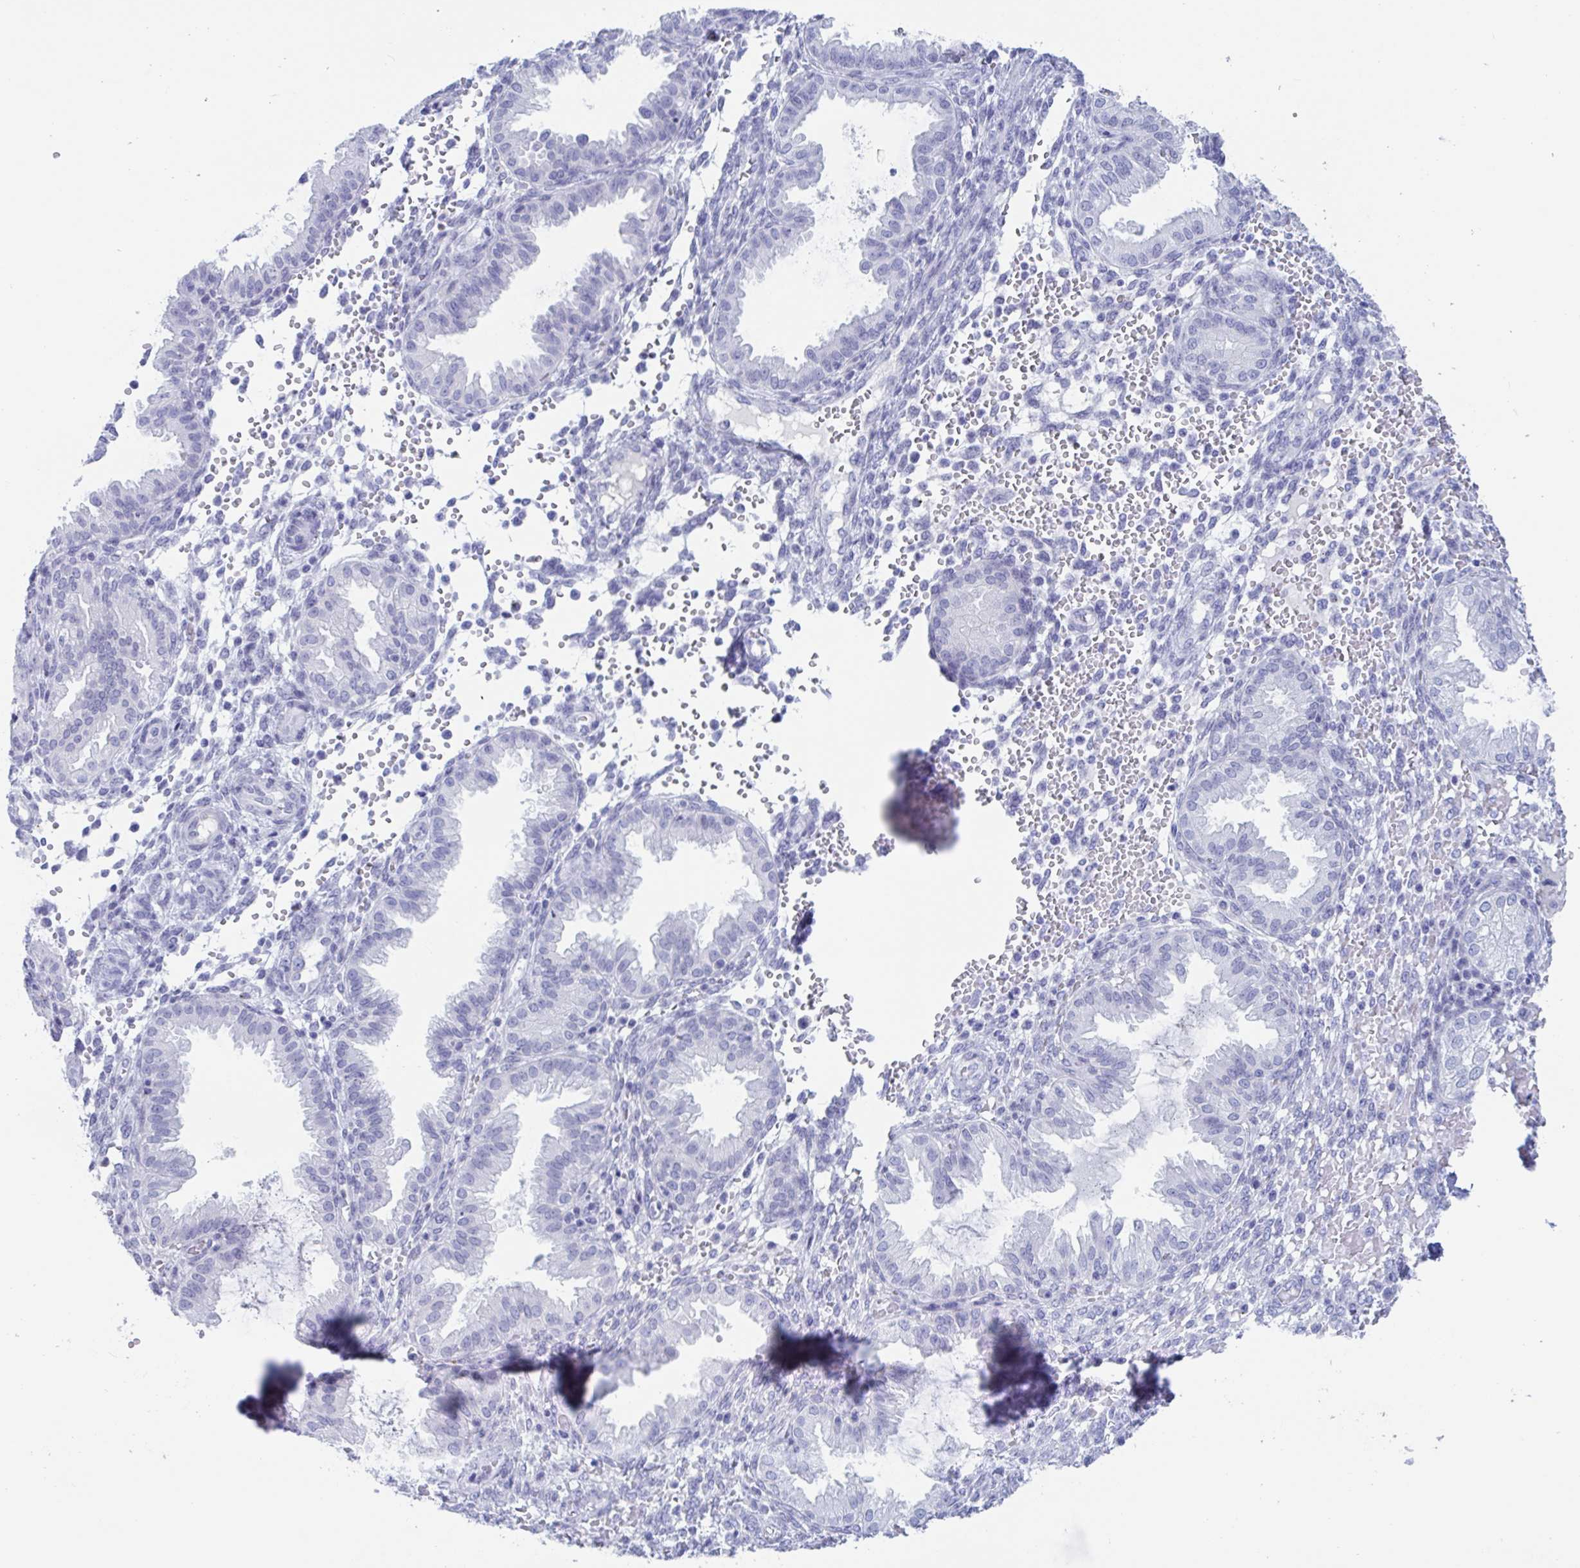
{"staining": {"intensity": "negative", "quantity": "none", "location": "none"}, "tissue": "endometrium", "cell_type": "Cells in endometrial stroma", "image_type": "normal", "snomed": [{"axis": "morphology", "description": "Normal tissue, NOS"}, {"axis": "topography", "description": "Endometrium"}], "caption": "Immunohistochemical staining of benign endometrium displays no significant staining in cells in endometrial stroma.", "gene": "CDX4", "patient": {"sex": "female", "age": 33}}